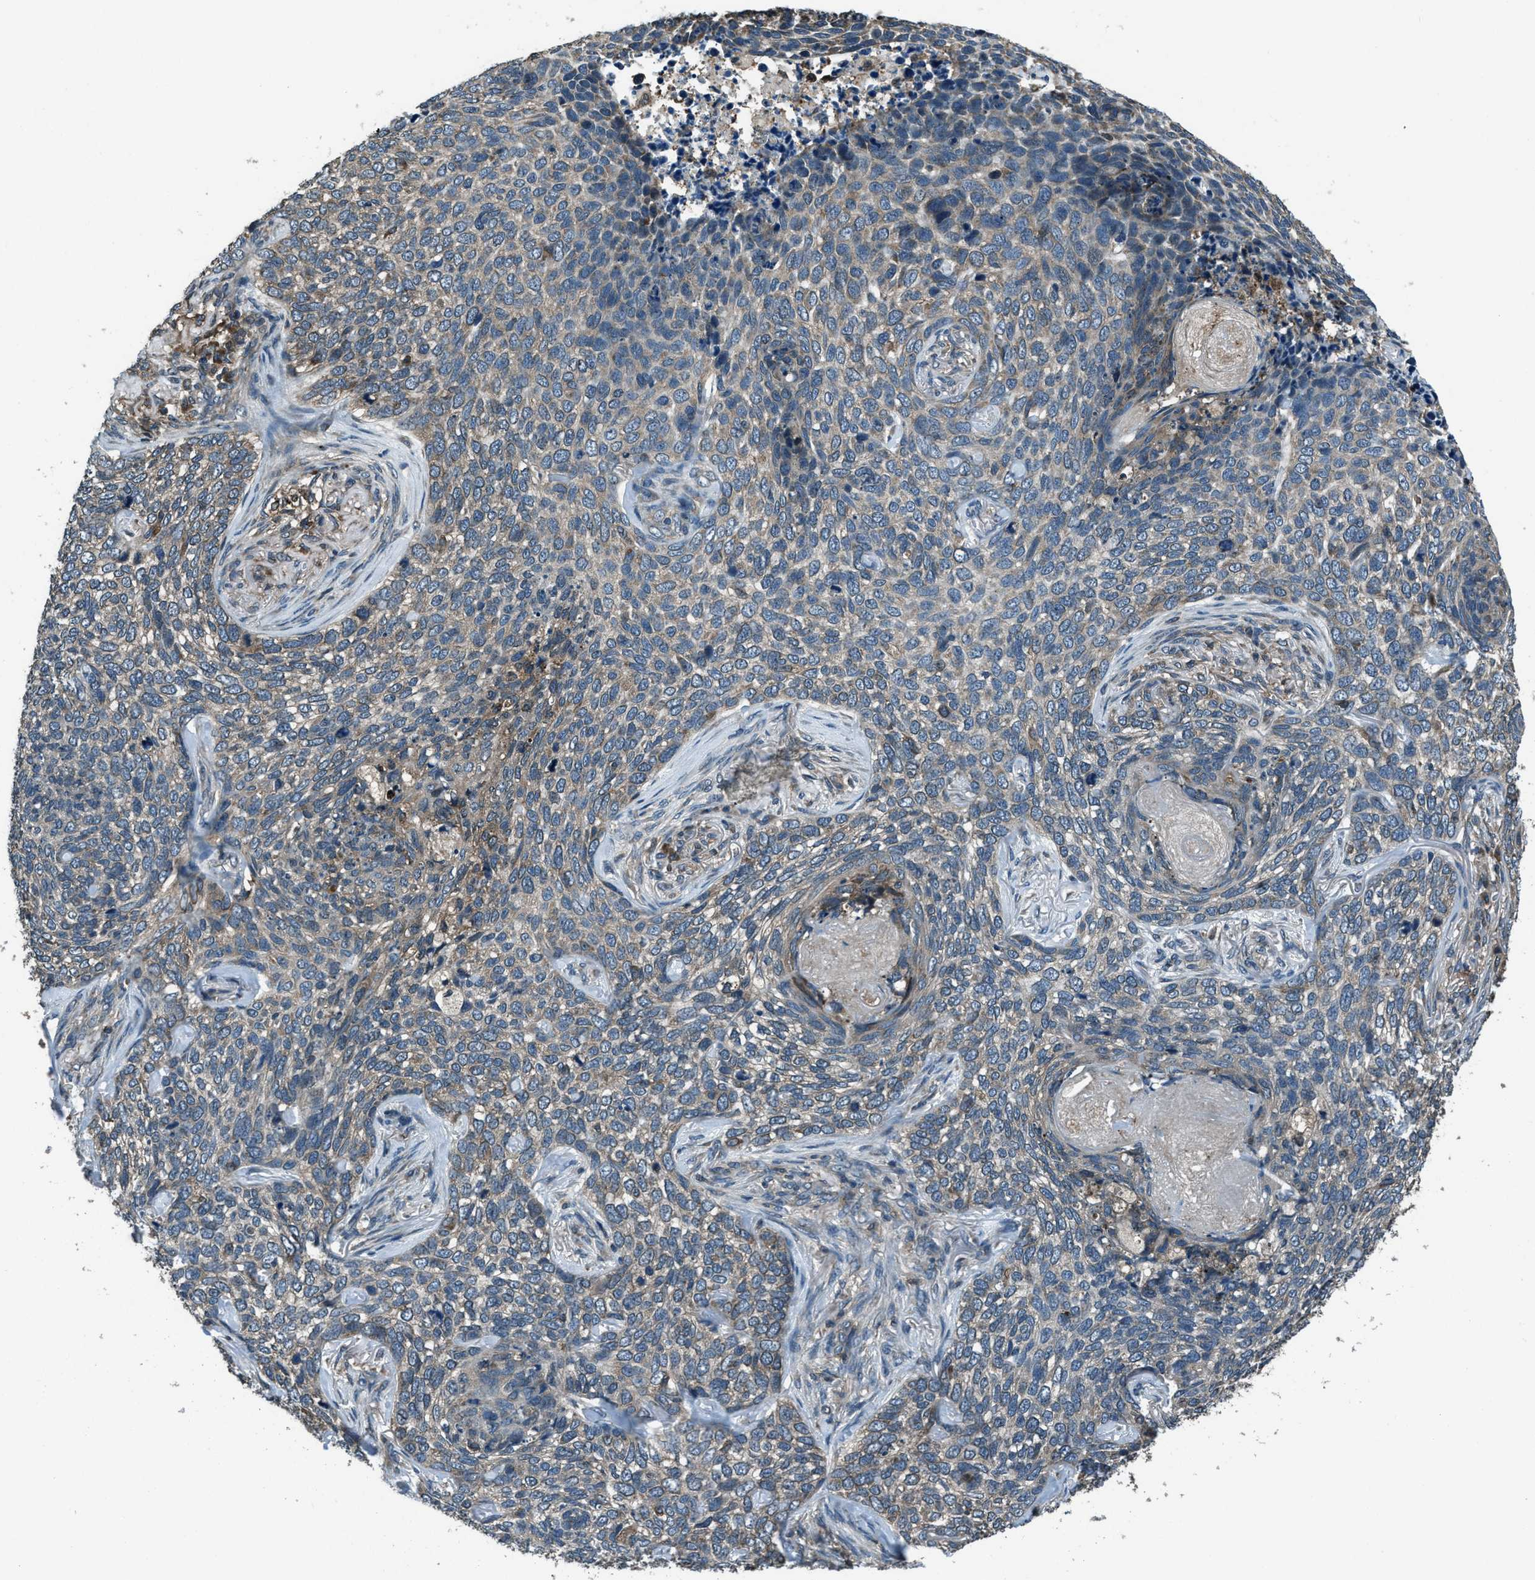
{"staining": {"intensity": "weak", "quantity": "<25%", "location": "cytoplasmic/membranous"}, "tissue": "skin cancer", "cell_type": "Tumor cells", "image_type": "cancer", "snomed": [{"axis": "morphology", "description": "Basal cell carcinoma"}, {"axis": "topography", "description": "Skin"}], "caption": "Skin basal cell carcinoma was stained to show a protein in brown. There is no significant staining in tumor cells. (DAB (3,3'-diaminobenzidine) IHC, high magnification).", "gene": "TRIM4", "patient": {"sex": "female", "age": 64}}